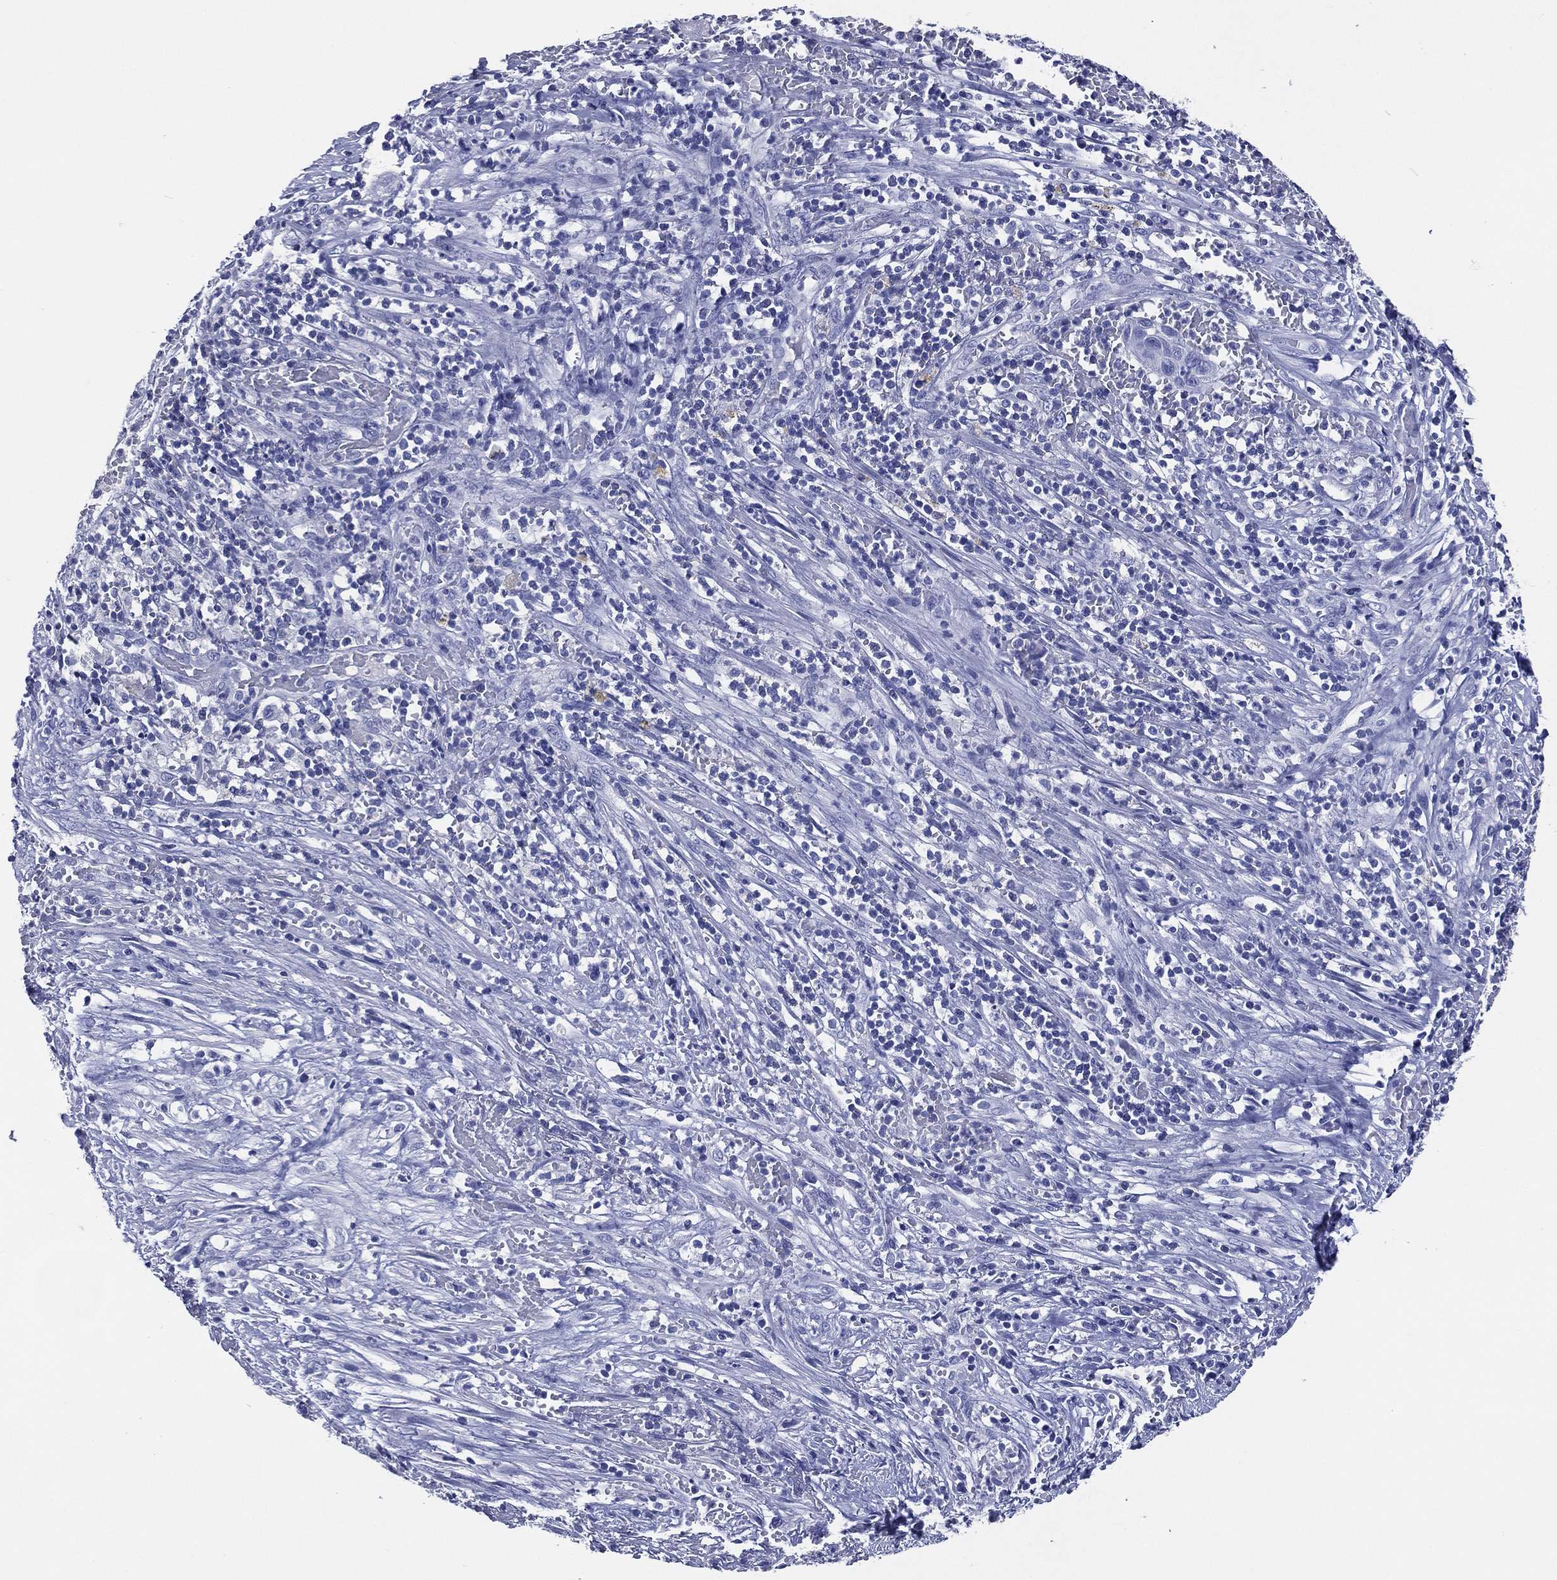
{"staining": {"intensity": "negative", "quantity": "none", "location": "none"}, "tissue": "cervical cancer", "cell_type": "Tumor cells", "image_type": "cancer", "snomed": [{"axis": "morphology", "description": "Squamous cell carcinoma, NOS"}, {"axis": "topography", "description": "Cervix"}], "caption": "DAB immunohistochemical staining of human cervical cancer (squamous cell carcinoma) demonstrates no significant staining in tumor cells. (IHC, brightfield microscopy, high magnification).", "gene": "ACE2", "patient": {"sex": "female", "age": 70}}